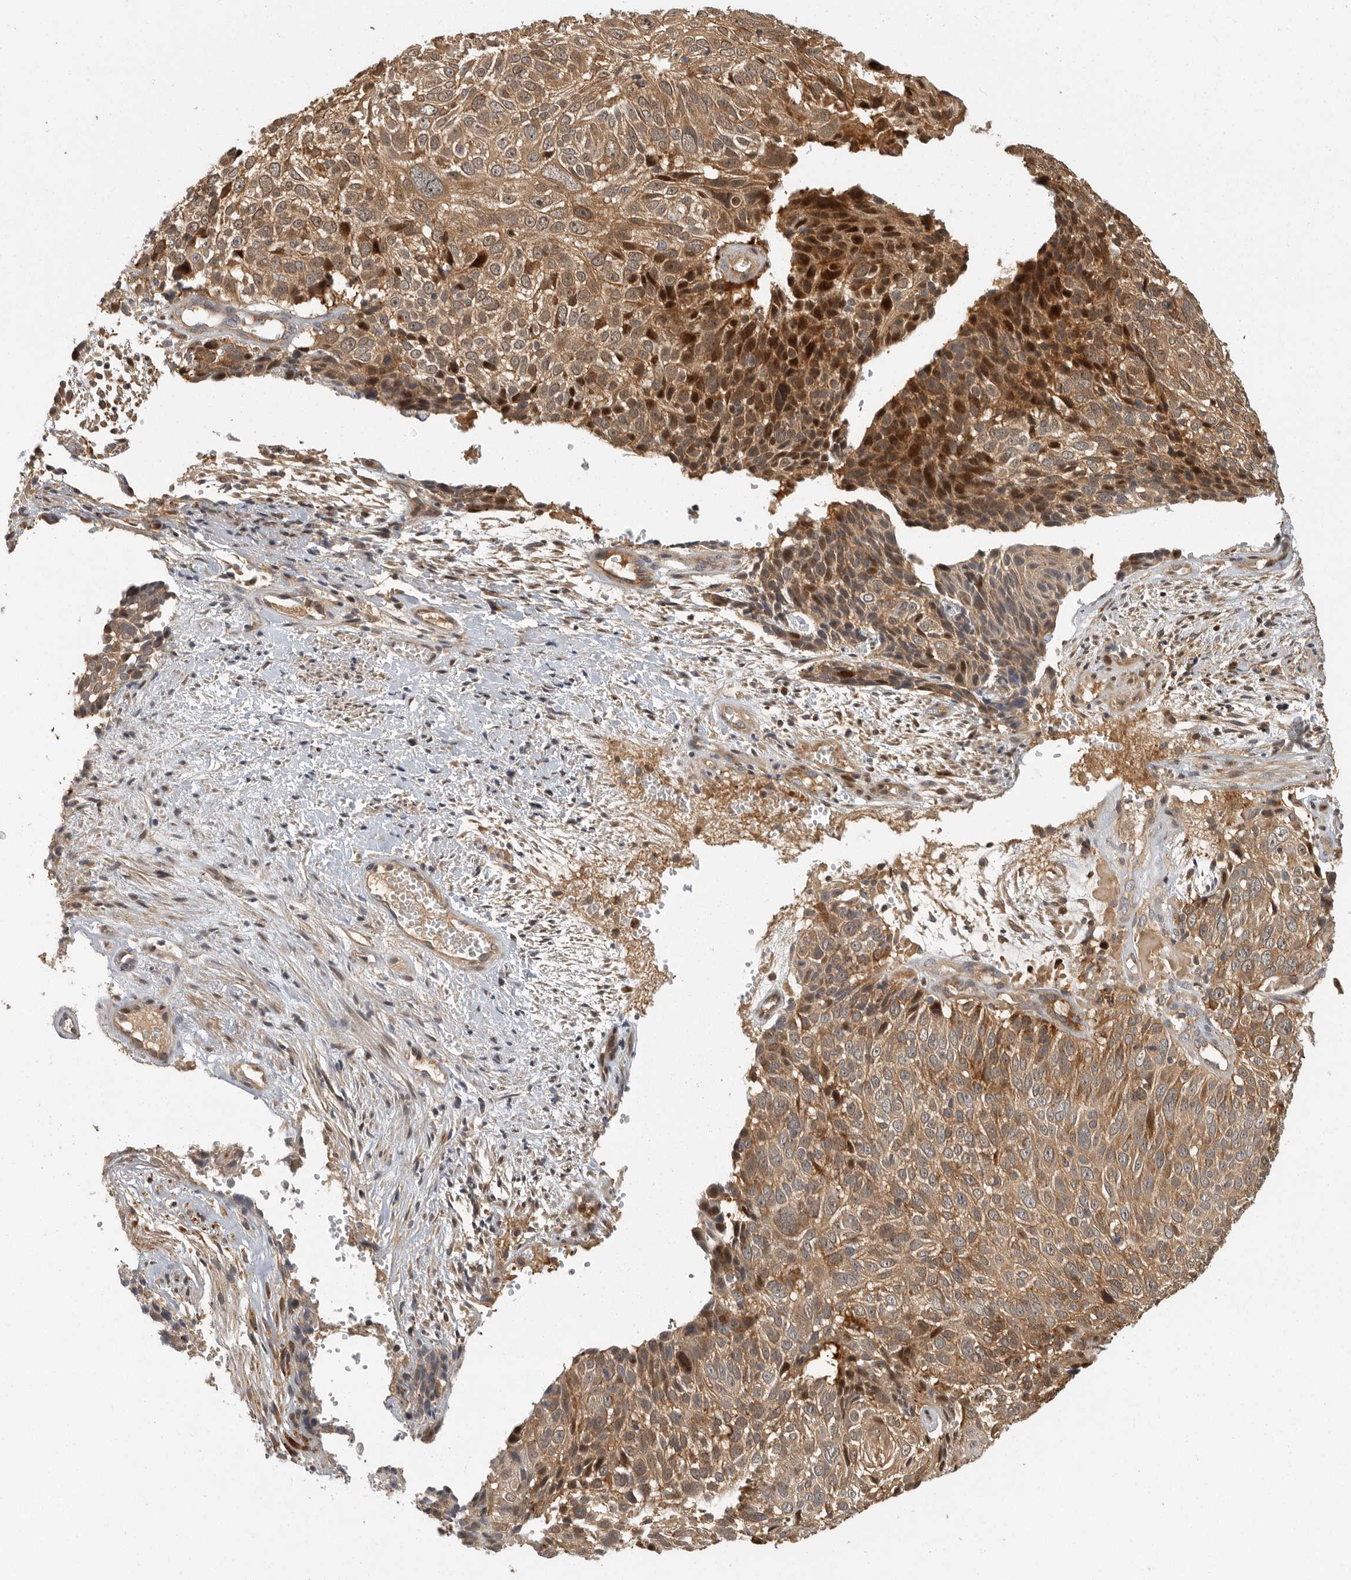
{"staining": {"intensity": "strong", "quantity": "25%-75%", "location": "cytoplasmic/membranous,nuclear"}, "tissue": "cervical cancer", "cell_type": "Tumor cells", "image_type": "cancer", "snomed": [{"axis": "morphology", "description": "Squamous cell carcinoma, NOS"}, {"axis": "topography", "description": "Cervix"}], "caption": "Immunohistochemistry (IHC) histopathology image of neoplastic tissue: cervical cancer (squamous cell carcinoma) stained using IHC exhibits high levels of strong protein expression localized specifically in the cytoplasmic/membranous and nuclear of tumor cells, appearing as a cytoplasmic/membranous and nuclear brown color.", "gene": "SWT1", "patient": {"sex": "female", "age": 74}}